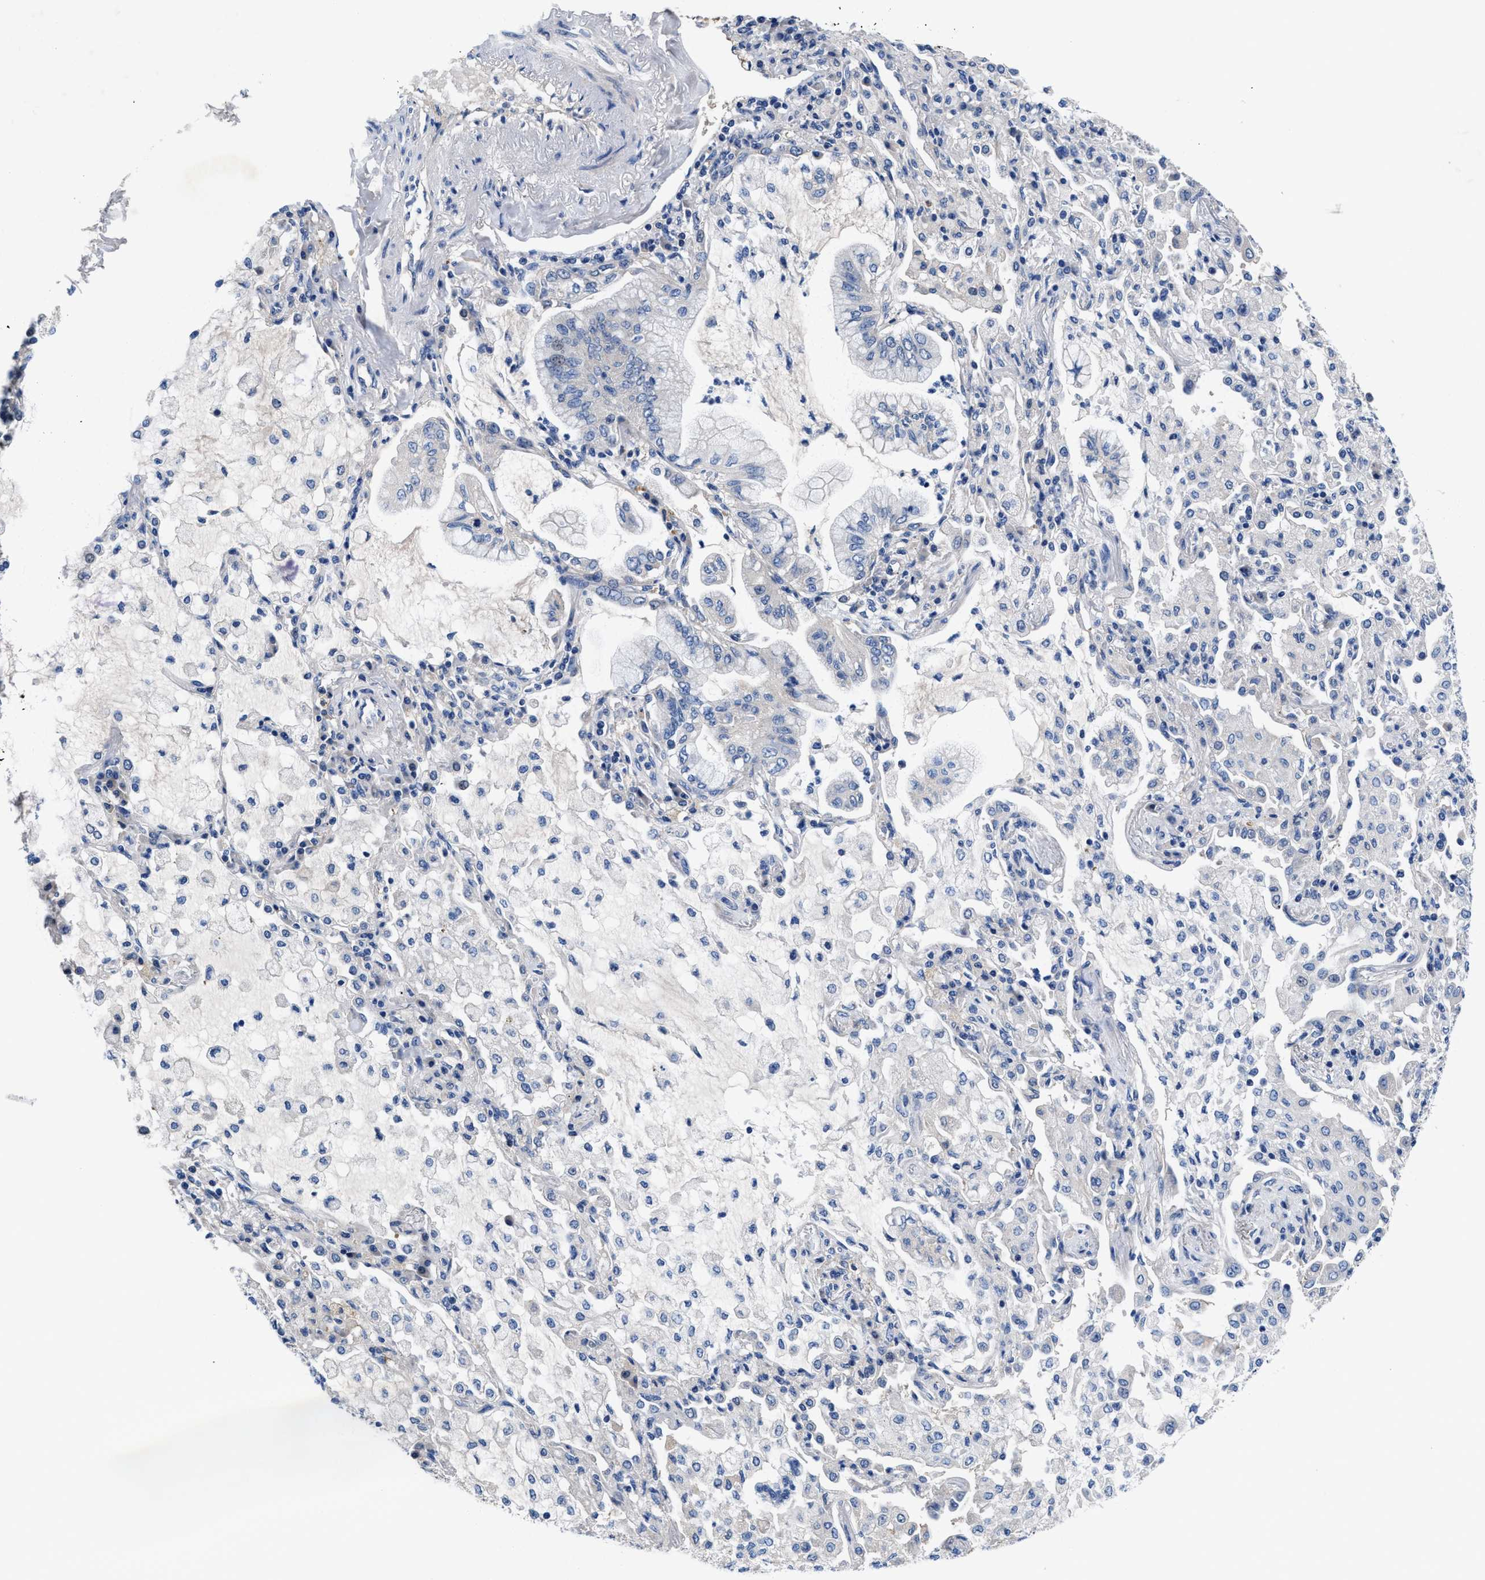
{"staining": {"intensity": "negative", "quantity": "none", "location": "none"}, "tissue": "lung cancer", "cell_type": "Tumor cells", "image_type": "cancer", "snomed": [{"axis": "morphology", "description": "Adenocarcinoma, NOS"}, {"axis": "topography", "description": "Lung"}], "caption": "A micrograph of lung adenocarcinoma stained for a protein displays no brown staining in tumor cells. (Stains: DAB (3,3'-diaminobenzidine) IHC with hematoxylin counter stain, Microscopy: brightfield microscopy at high magnification).", "gene": "DHRS13", "patient": {"sex": "female", "age": 70}}